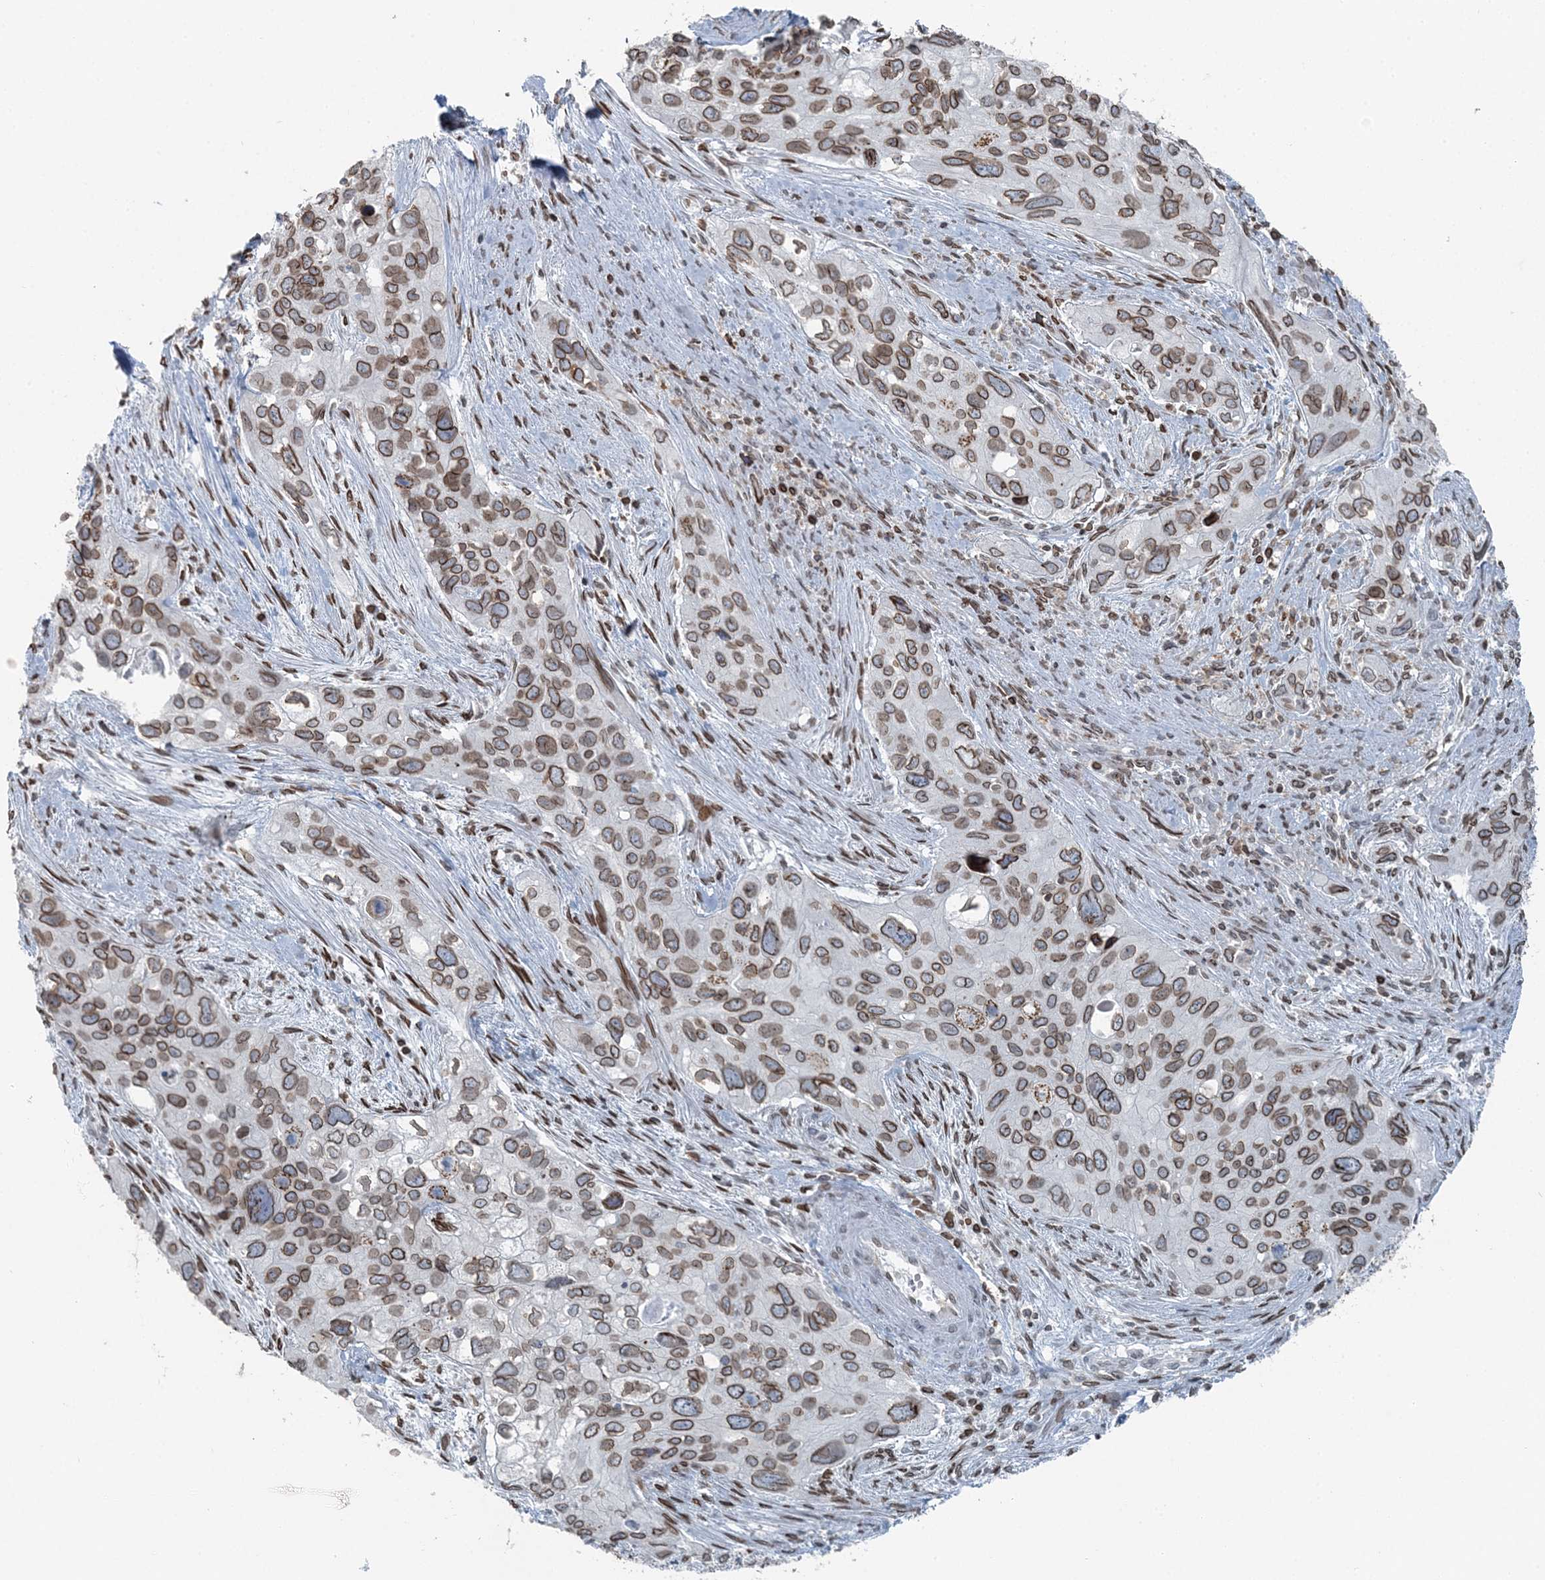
{"staining": {"intensity": "moderate", "quantity": ">75%", "location": "cytoplasmic/membranous,nuclear"}, "tissue": "cervical cancer", "cell_type": "Tumor cells", "image_type": "cancer", "snomed": [{"axis": "morphology", "description": "Squamous cell carcinoma, NOS"}, {"axis": "topography", "description": "Cervix"}], "caption": "Immunohistochemical staining of human cervical squamous cell carcinoma reveals medium levels of moderate cytoplasmic/membranous and nuclear protein positivity in approximately >75% of tumor cells. (DAB (3,3'-diaminobenzidine) IHC, brown staining for protein, blue staining for nuclei).", "gene": "GJD4", "patient": {"sex": "female", "age": 55}}